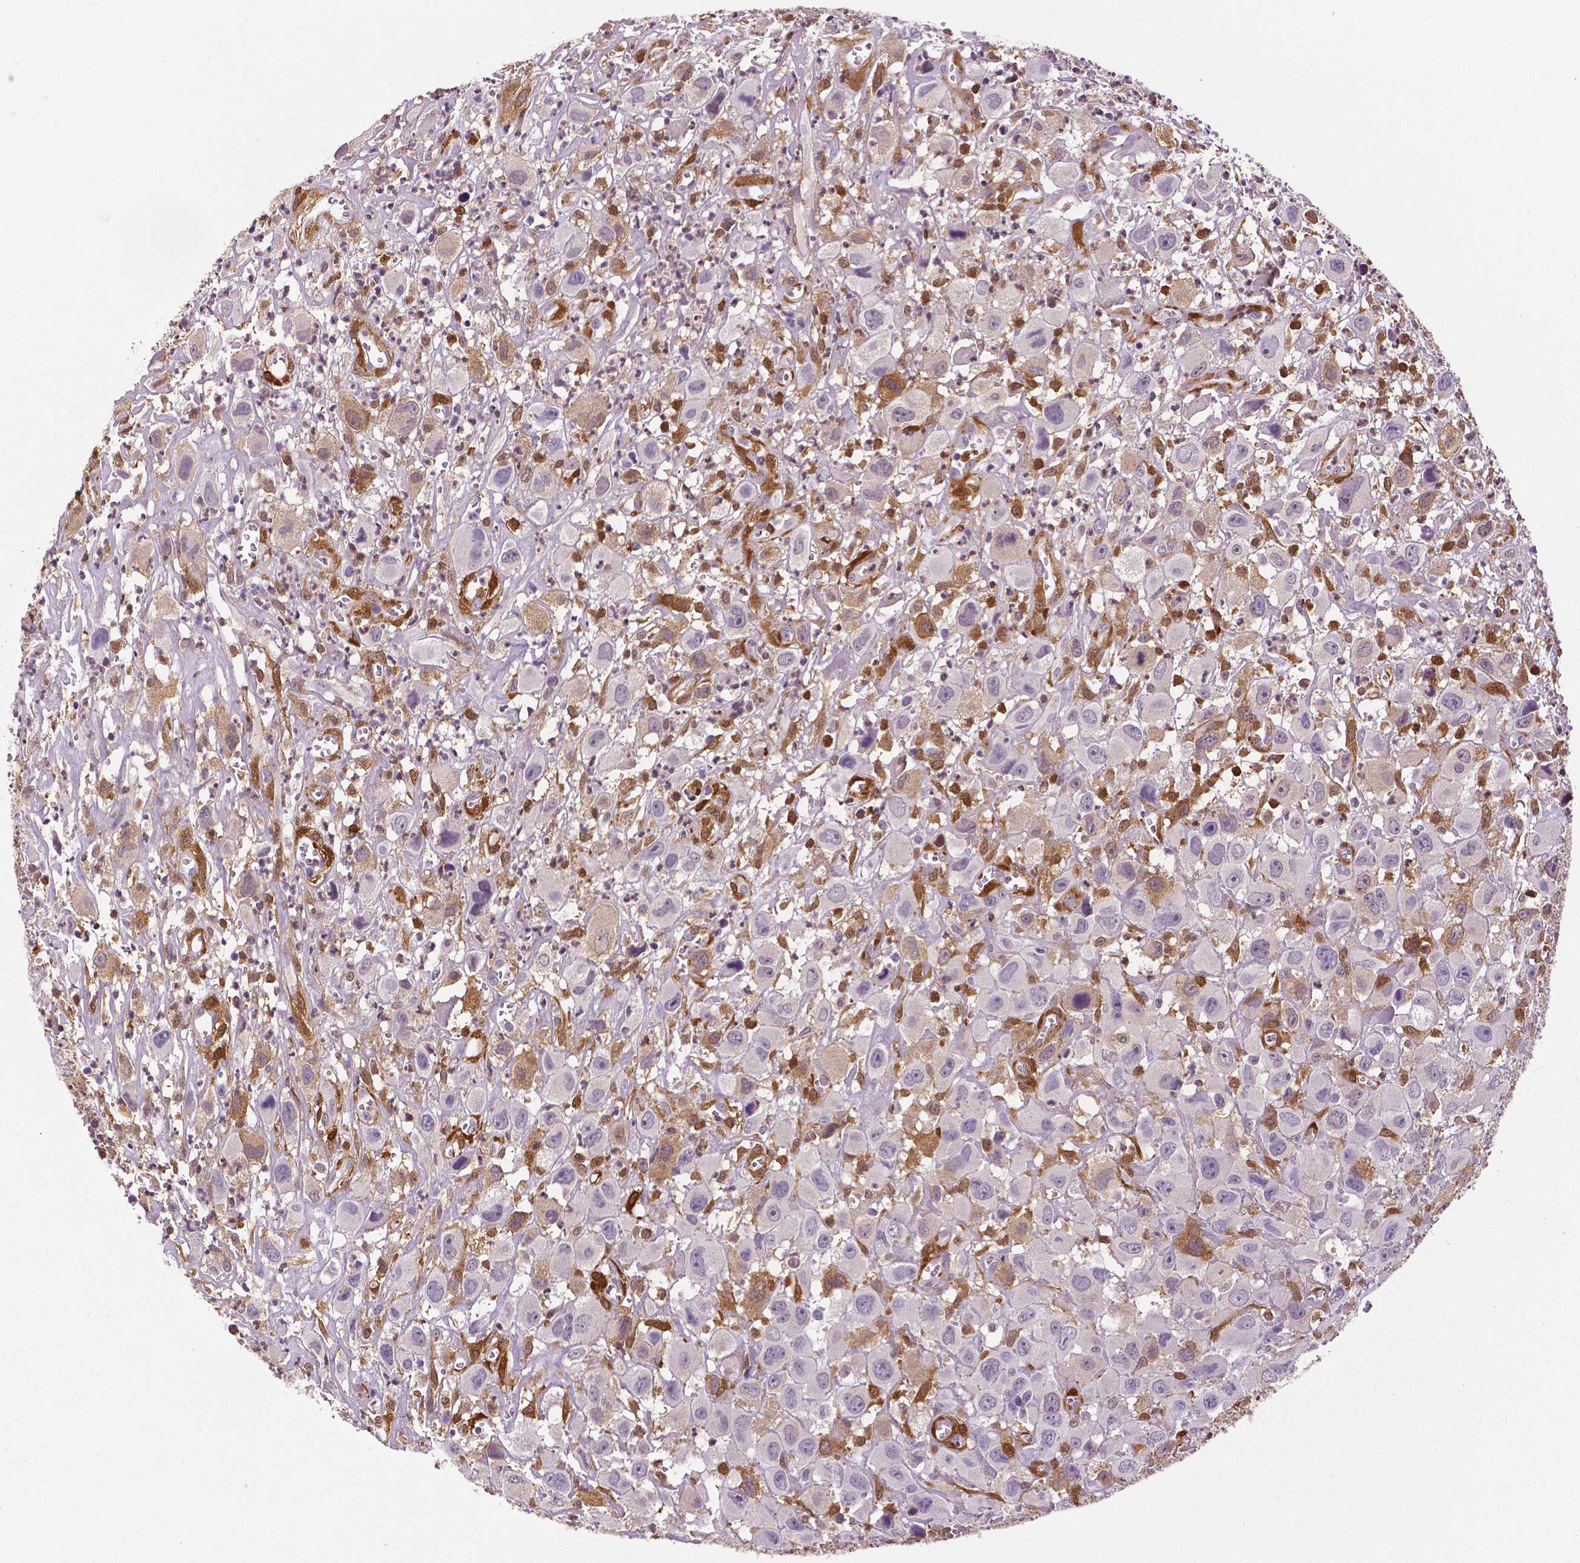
{"staining": {"intensity": "moderate", "quantity": "<25%", "location": "cytoplasmic/membranous,nuclear"}, "tissue": "head and neck cancer", "cell_type": "Tumor cells", "image_type": "cancer", "snomed": [{"axis": "morphology", "description": "Squamous cell carcinoma, NOS"}, {"axis": "morphology", "description": "Squamous cell carcinoma, metastatic, NOS"}, {"axis": "topography", "description": "Oral tissue"}, {"axis": "topography", "description": "Head-Neck"}], "caption": "Immunohistochemical staining of human head and neck squamous cell carcinoma reveals moderate cytoplasmic/membranous and nuclear protein positivity in approximately <25% of tumor cells. The staining was performed using DAB to visualize the protein expression in brown, while the nuclei were stained in blue with hematoxylin (Magnification: 20x).", "gene": "PHGDH", "patient": {"sex": "female", "age": 85}}